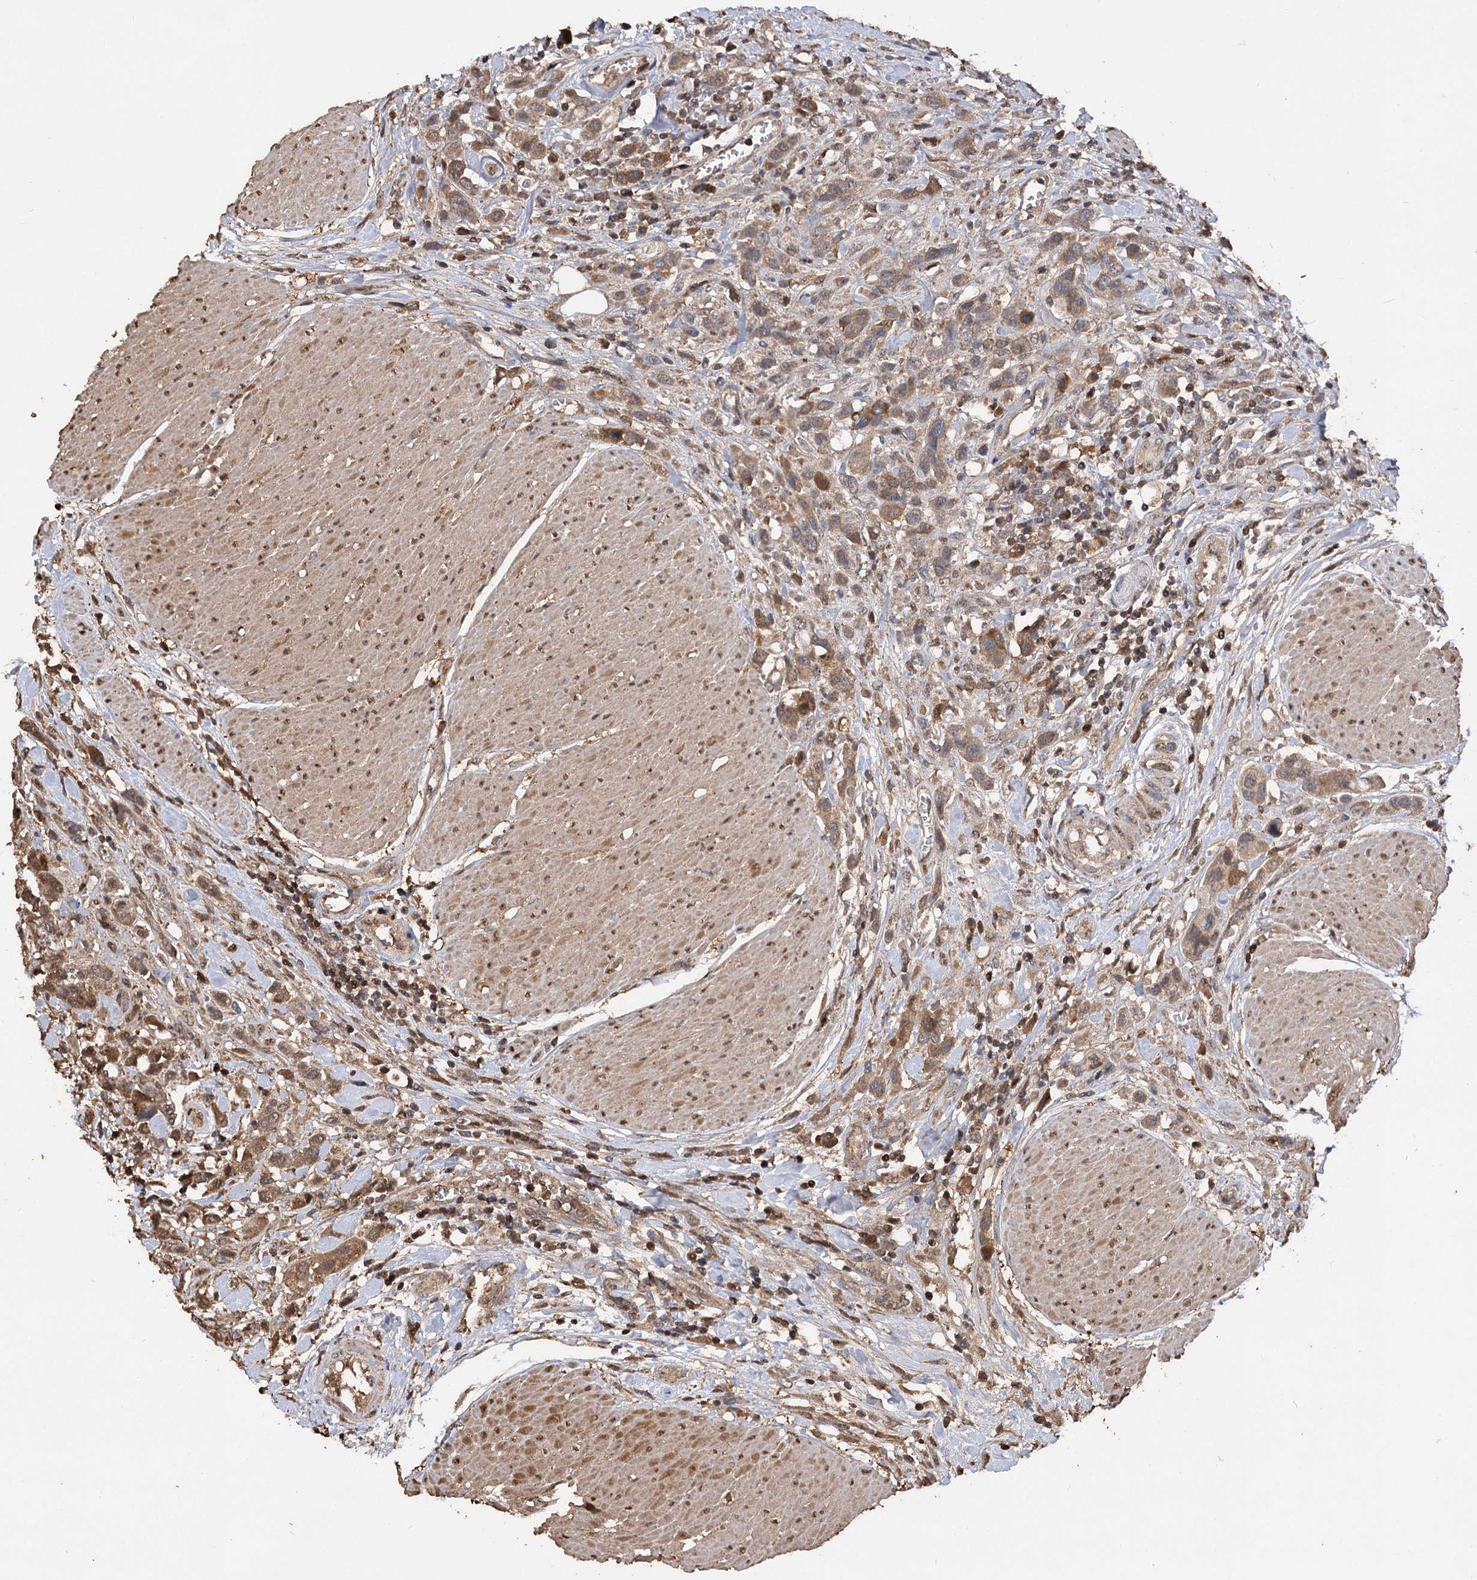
{"staining": {"intensity": "moderate", "quantity": ">75%", "location": "cytoplasmic/membranous"}, "tissue": "urothelial cancer", "cell_type": "Tumor cells", "image_type": "cancer", "snomed": [{"axis": "morphology", "description": "Urothelial carcinoma, High grade"}, {"axis": "topography", "description": "Urinary bladder"}], "caption": "This is an image of immunohistochemistry (IHC) staining of urothelial carcinoma (high-grade), which shows moderate expression in the cytoplasmic/membranous of tumor cells.", "gene": "ARL13A", "patient": {"sex": "male", "age": 50}}